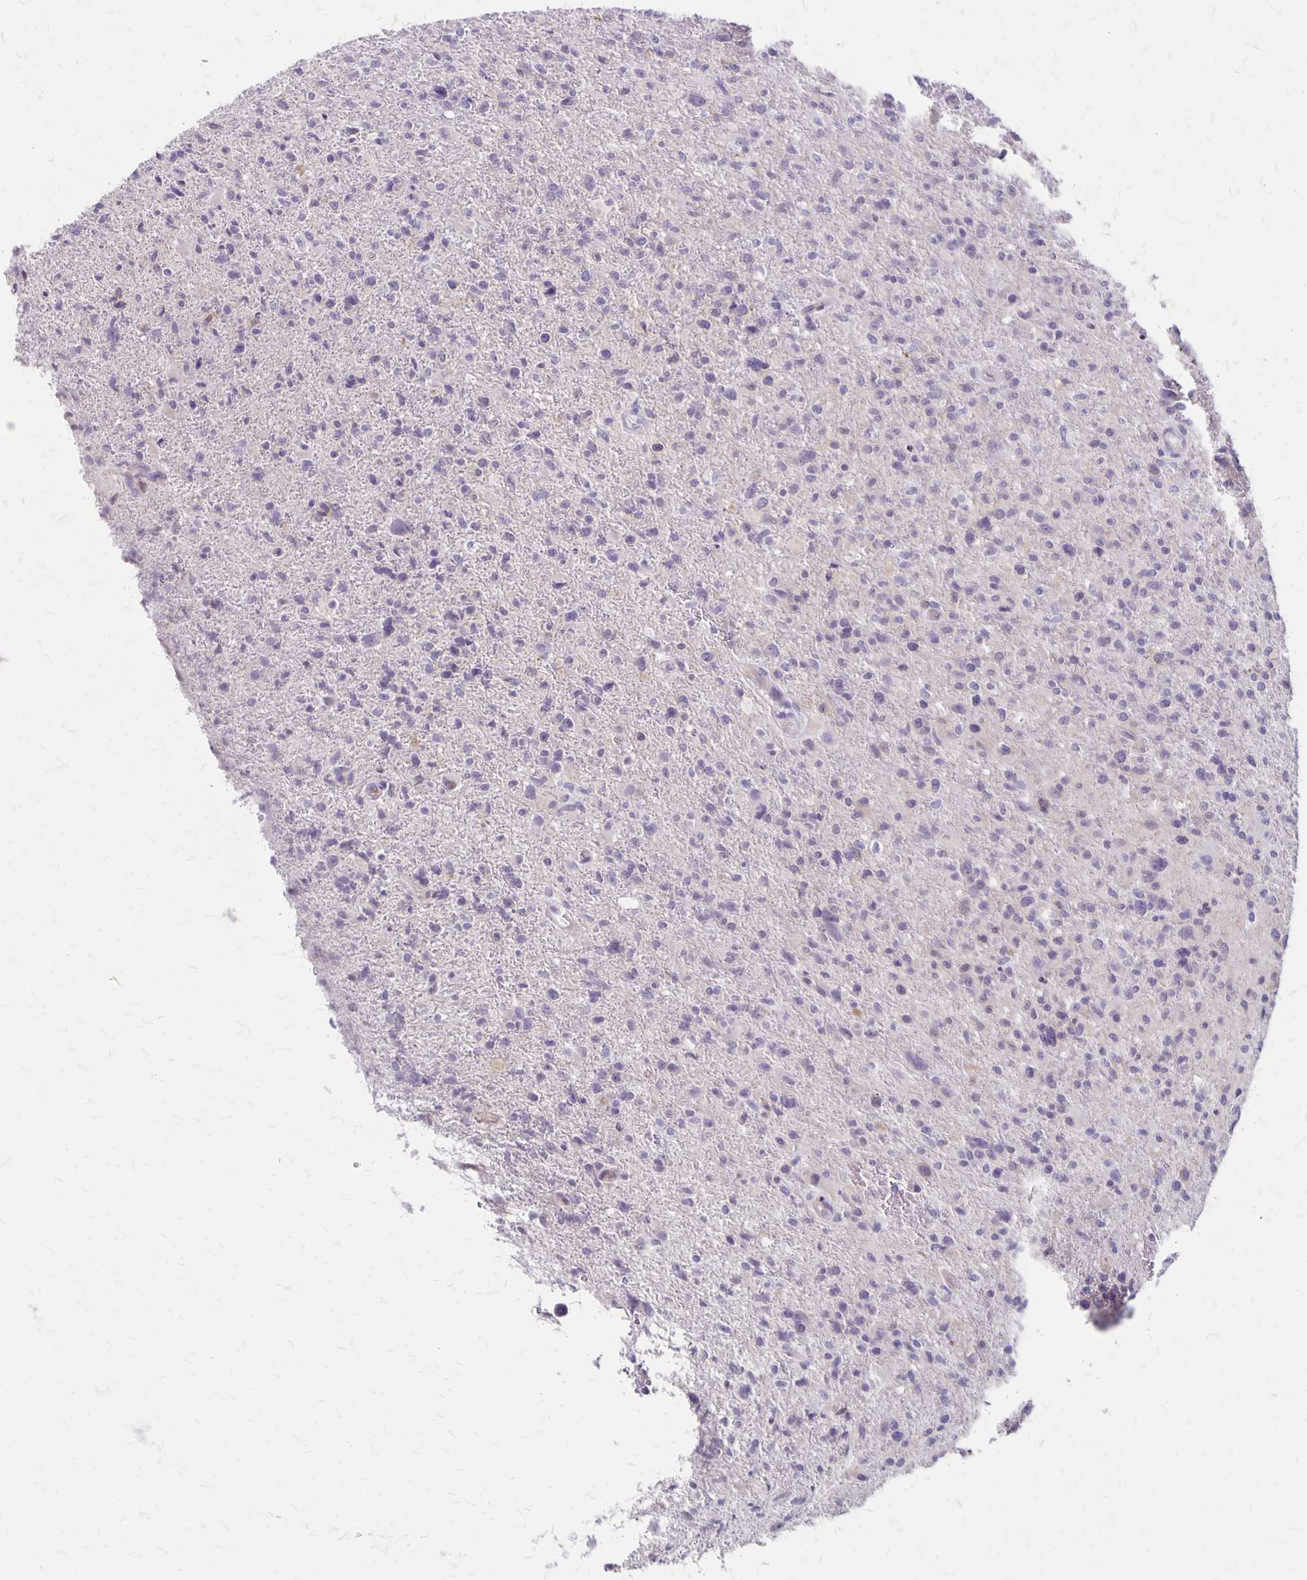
{"staining": {"intensity": "negative", "quantity": "none", "location": "none"}, "tissue": "glioma", "cell_type": "Tumor cells", "image_type": "cancer", "snomed": [{"axis": "morphology", "description": "Glioma, malignant, High grade"}, {"axis": "topography", "description": "Brain"}], "caption": "High power microscopy micrograph of an immunohistochemistry (IHC) micrograph of glioma, revealing no significant staining in tumor cells. (Immunohistochemistry, brightfield microscopy, high magnification).", "gene": "HOMER1", "patient": {"sex": "male", "age": 63}}